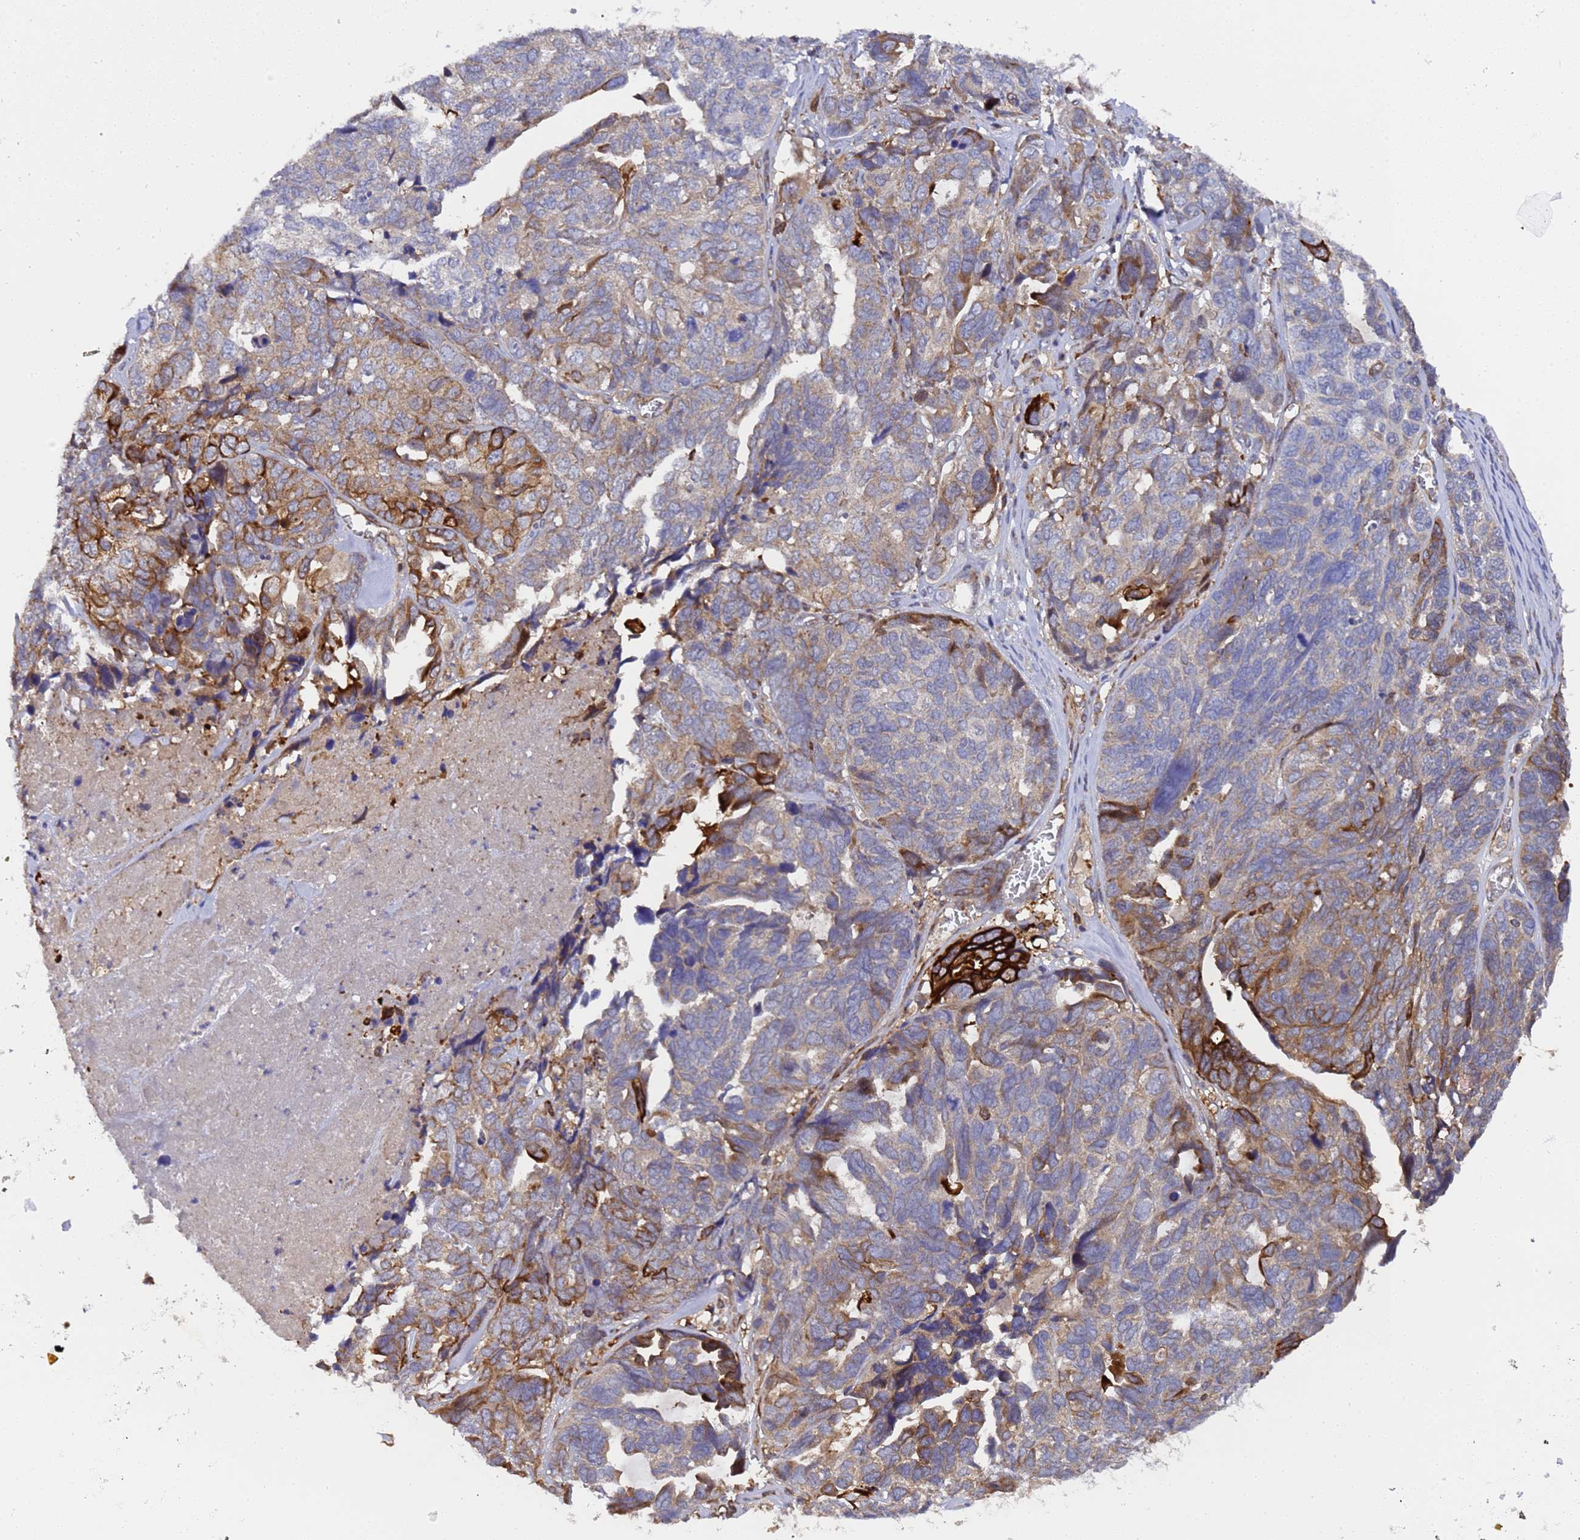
{"staining": {"intensity": "strong", "quantity": "<25%", "location": "cytoplasmic/membranous"}, "tissue": "ovarian cancer", "cell_type": "Tumor cells", "image_type": "cancer", "snomed": [{"axis": "morphology", "description": "Cystadenocarcinoma, serous, NOS"}, {"axis": "topography", "description": "Ovary"}], "caption": "The photomicrograph exhibits a brown stain indicating the presence of a protein in the cytoplasmic/membranous of tumor cells in ovarian cancer.", "gene": "MOCS1", "patient": {"sex": "female", "age": 79}}